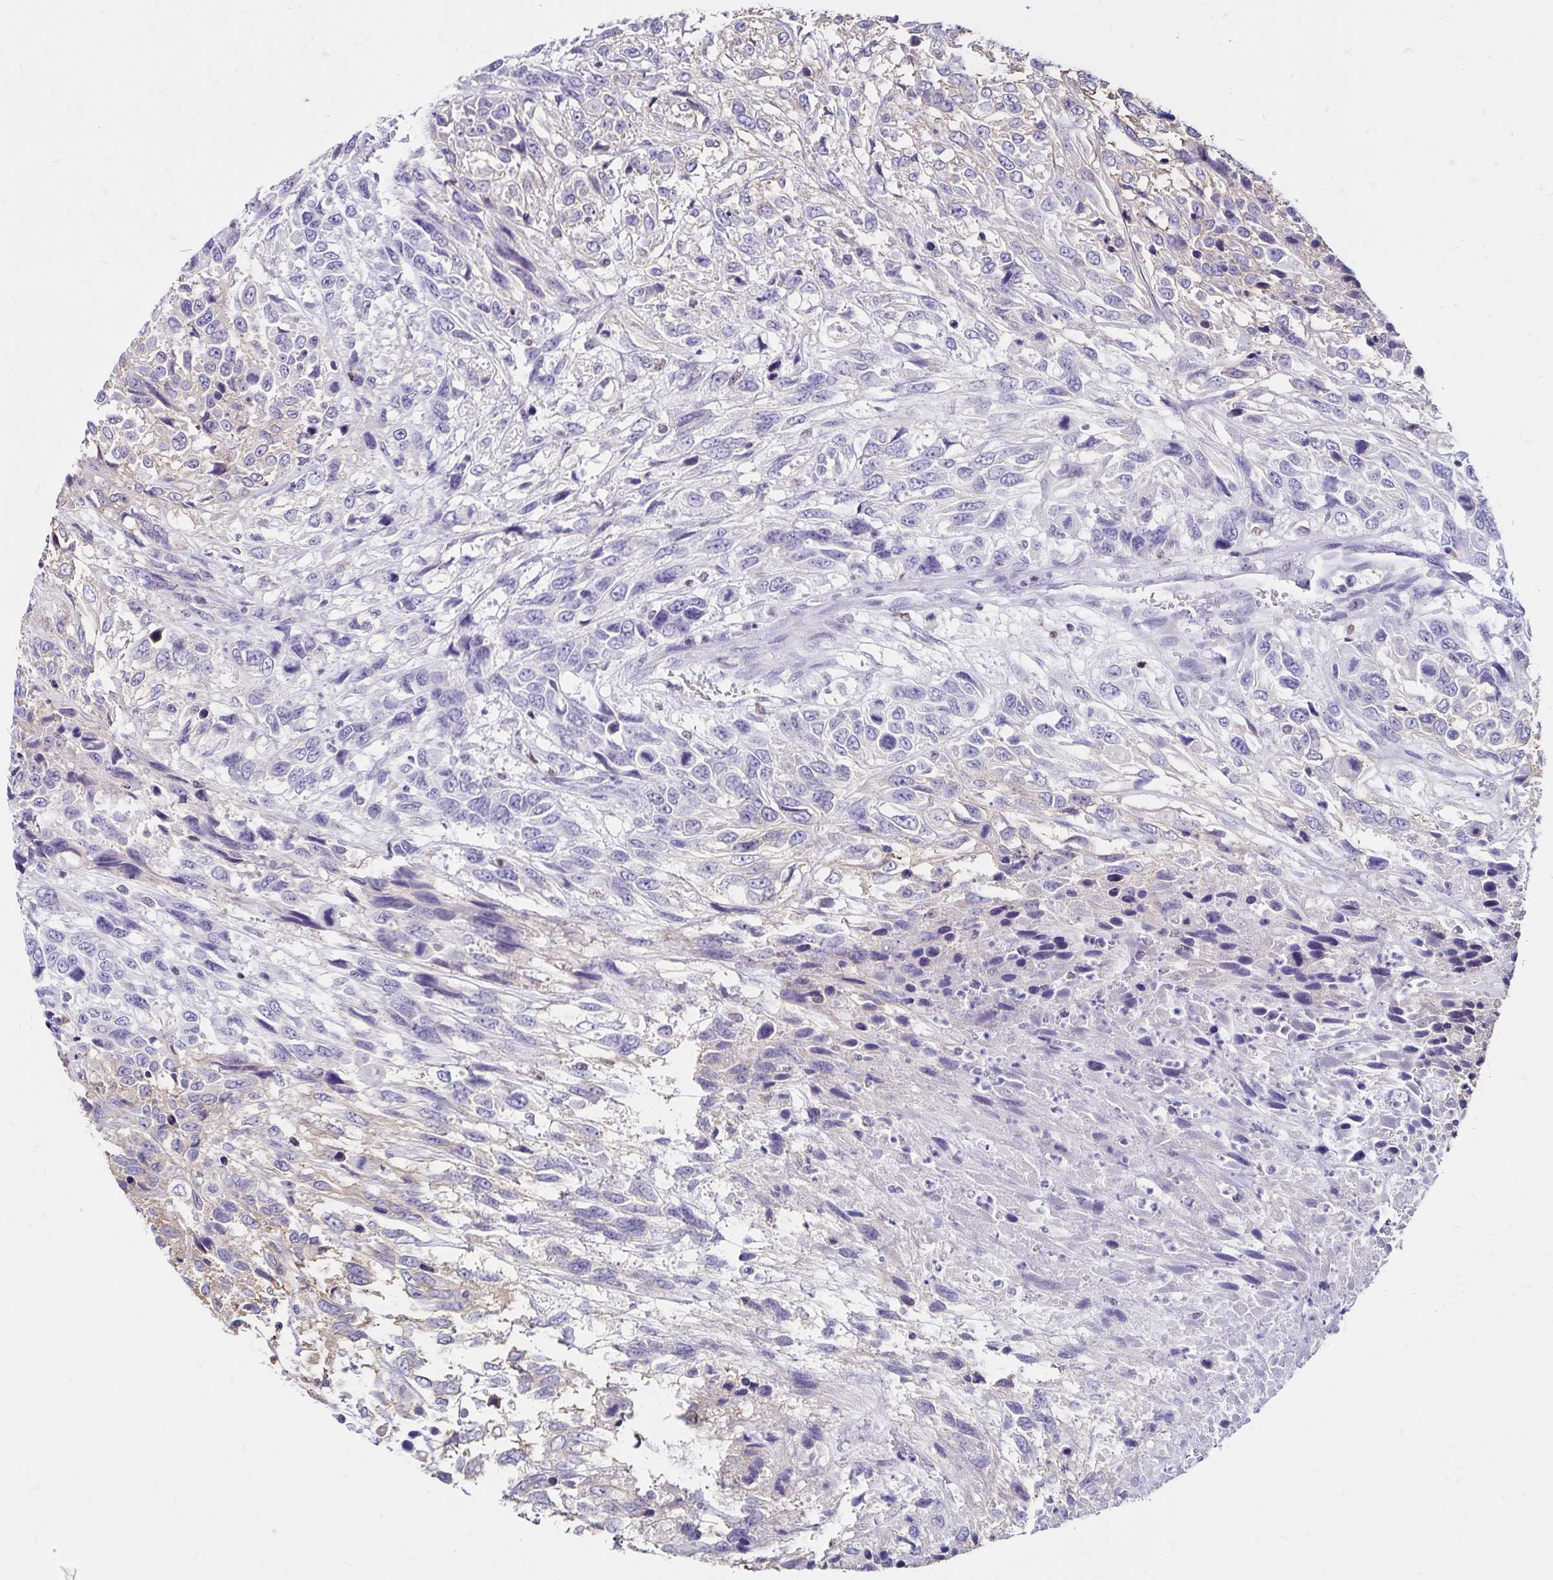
{"staining": {"intensity": "negative", "quantity": "none", "location": "none"}, "tissue": "urothelial cancer", "cell_type": "Tumor cells", "image_type": "cancer", "snomed": [{"axis": "morphology", "description": "Urothelial carcinoma, High grade"}, {"axis": "topography", "description": "Urinary bladder"}], "caption": "There is no significant expression in tumor cells of high-grade urothelial carcinoma. (DAB (3,3'-diaminobenzidine) immunohistochemistry (IHC), high magnification).", "gene": "IKZF1", "patient": {"sex": "female", "age": 70}}